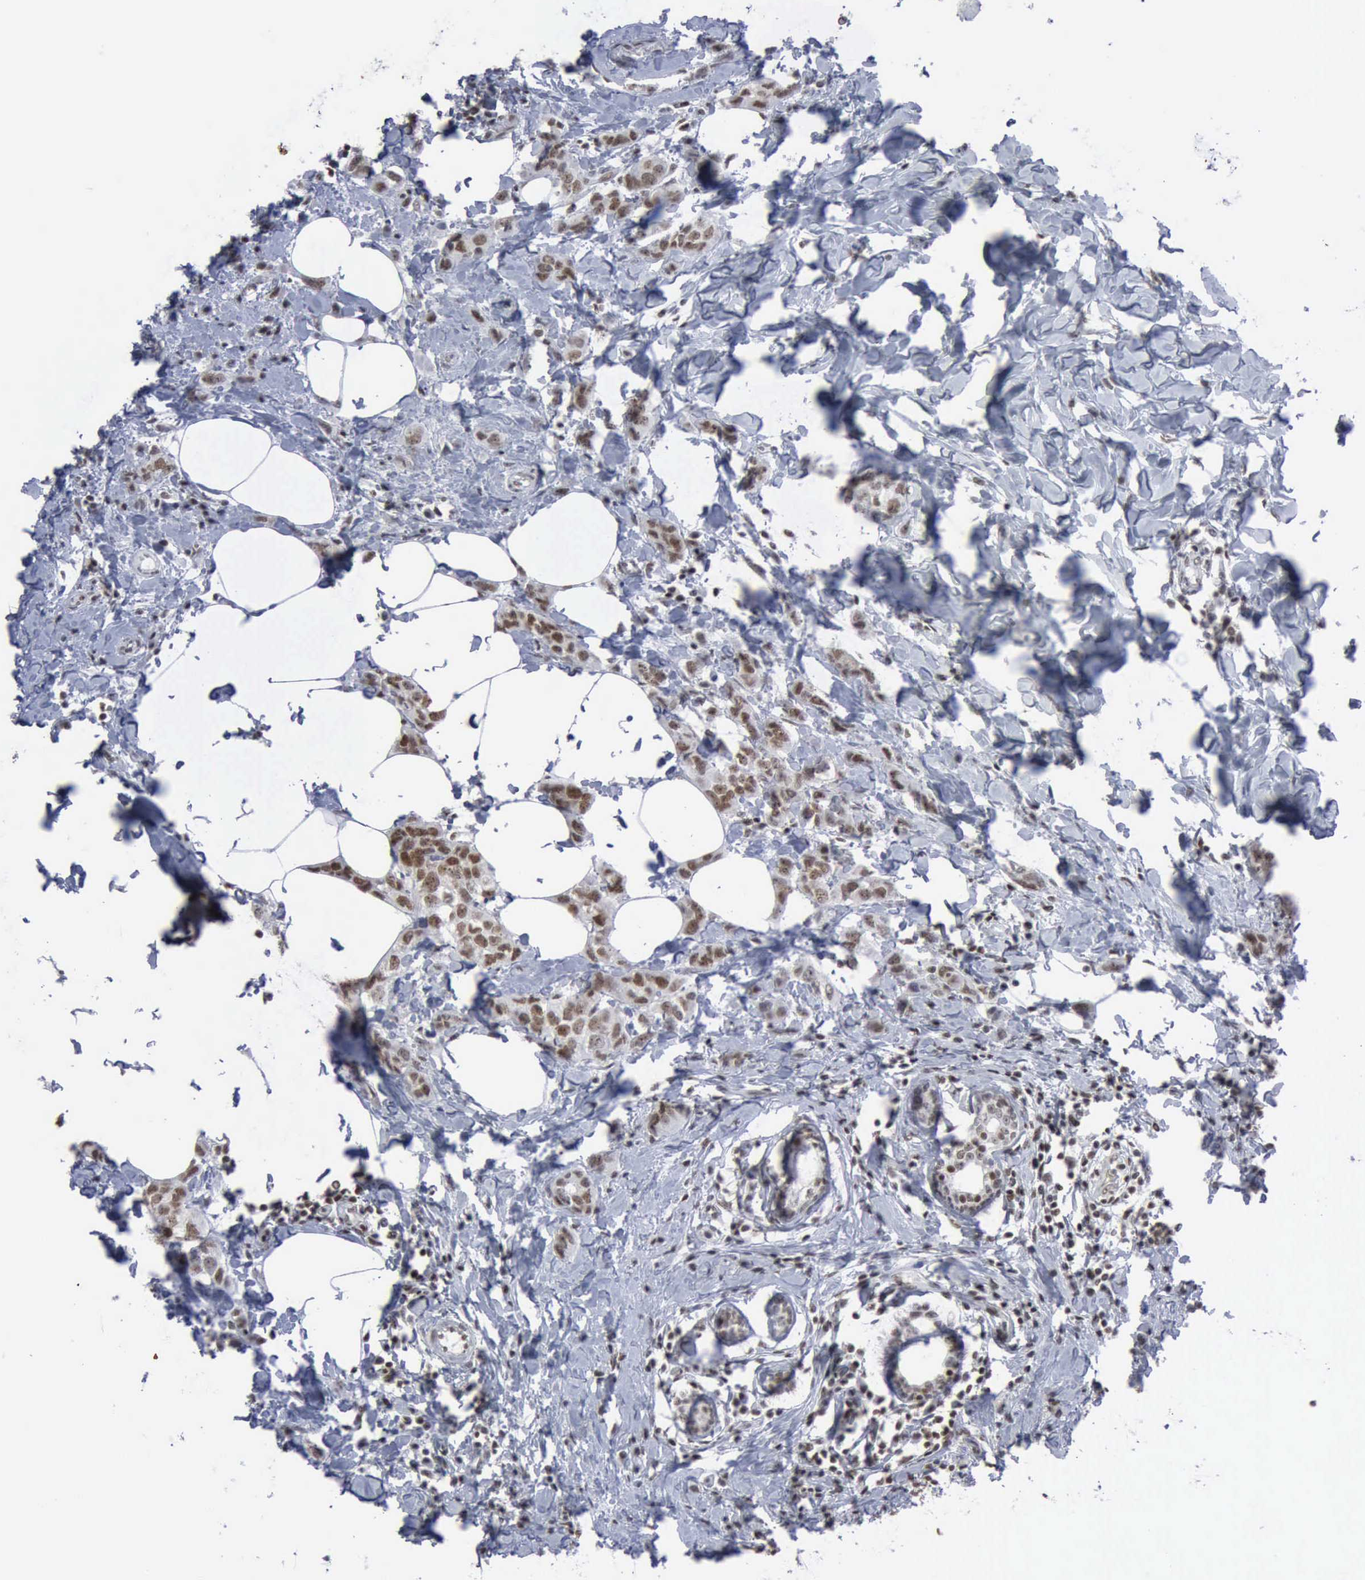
{"staining": {"intensity": "moderate", "quantity": ">75%", "location": "nuclear"}, "tissue": "breast cancer", "cell_type": "Tumor cells", "image_type": "cancer", "snomed": [{"axis": "morphology", "description": "Normal tissue, NOS"}, {"axis": "morphology", "description": "Duct carcinoma"}, {"axis": "topography", "description": "Breast"}], "caption": "Immunohistochemistry of human breast cancer exhibits medium levels of moderate nuclear expression in approximately >75% of tumor cells.", "gene": "XPA", "patient": {"sex": "female", "age": 50}}